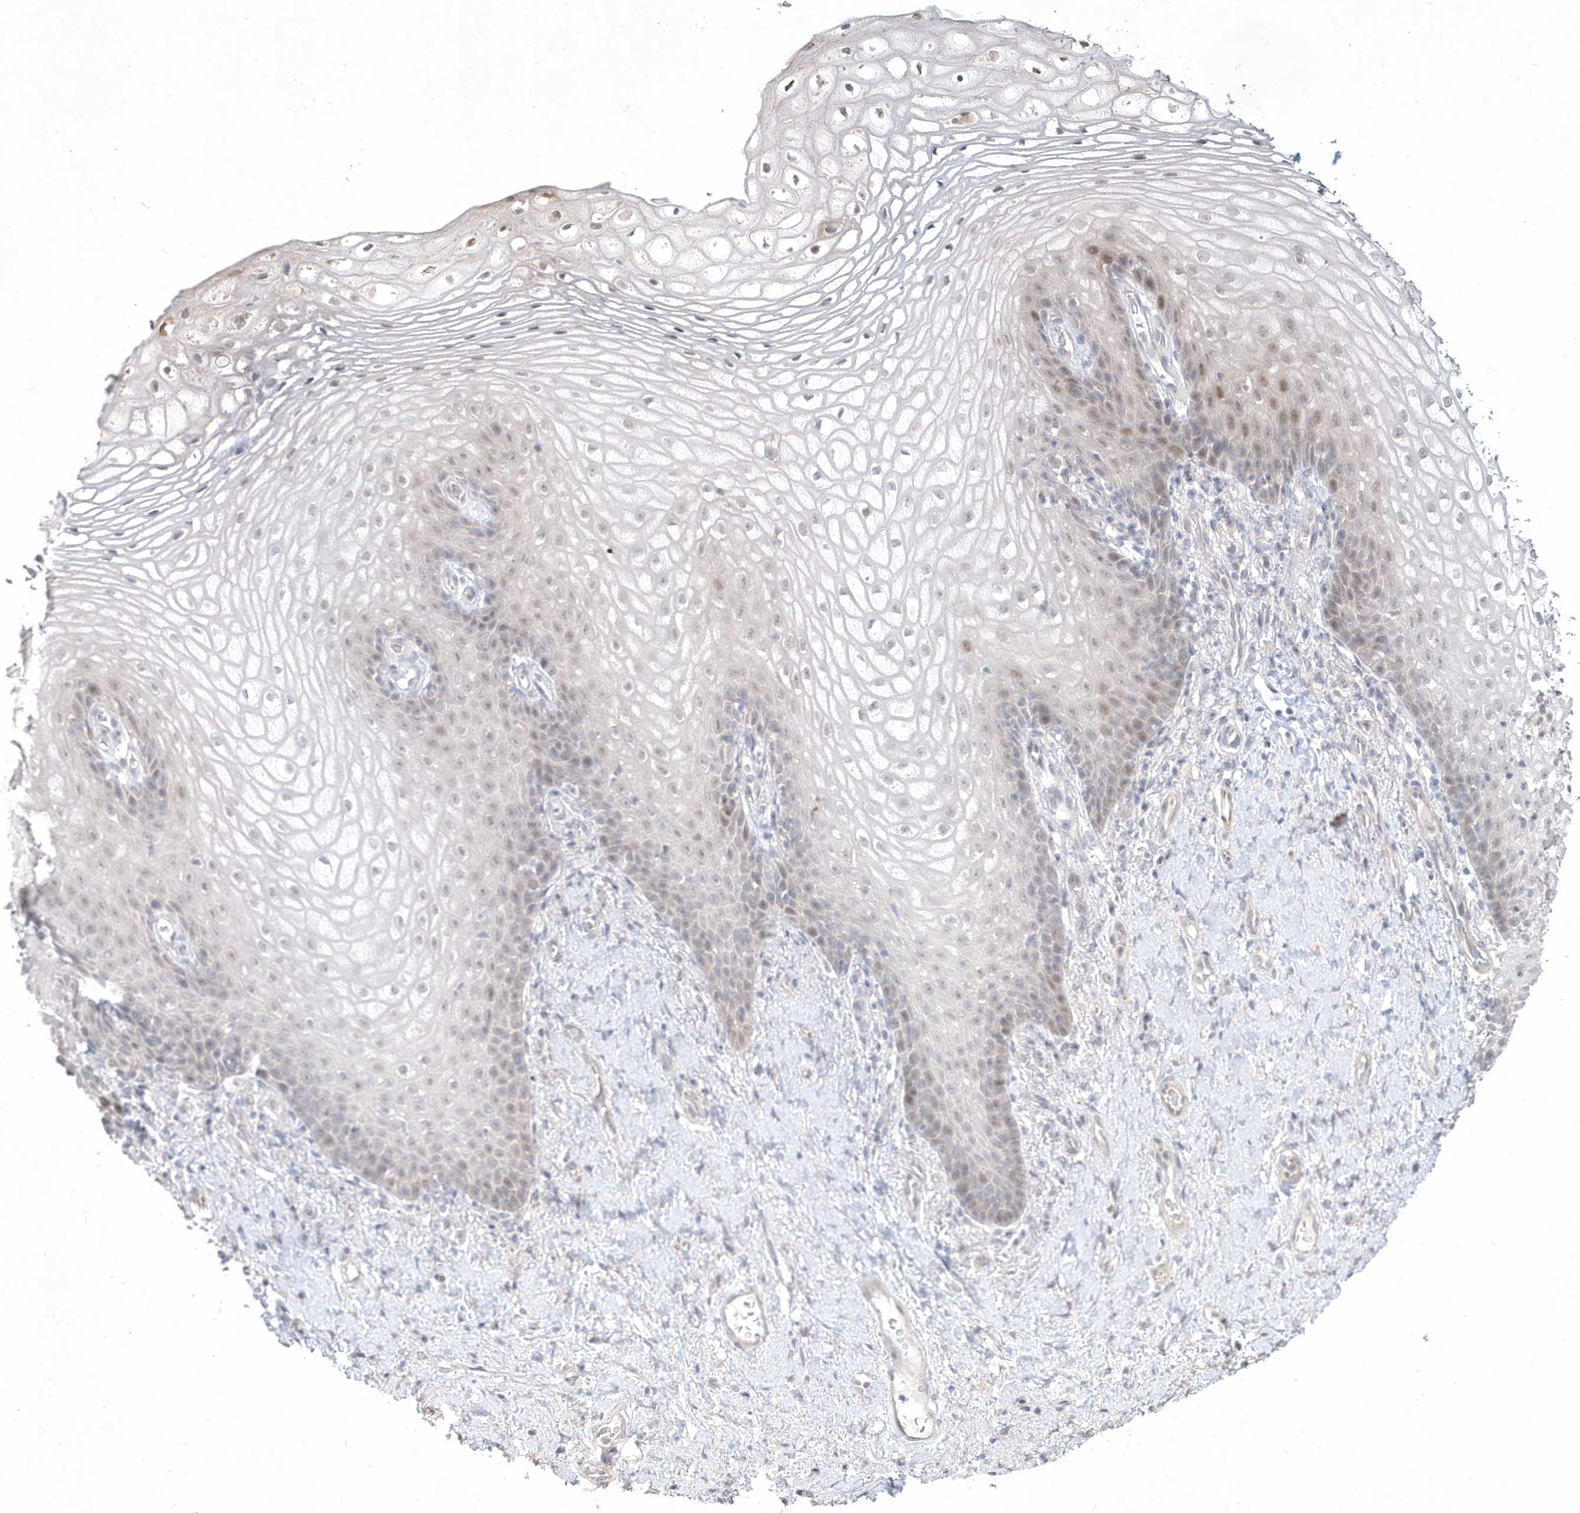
{"staining": {"intensity": "weak", "quantity": "<25%", "location": "nuclear"}, "tissue": "vagina", "cell_type": "Squamous epithelial cells", "image_type": "normal", "snomed": [{"axis": "morphology", "description": "Normal tissue, NOS"}, {"axis": "topography", "description": "Vagina"}], "caption": "This is an immunohistochemistry image of unremarkable human vagina. There is no positivity in squamous epithelial cells.", "gene": "TSPEAR", "patient": {"sex": "female", "age": 60}}